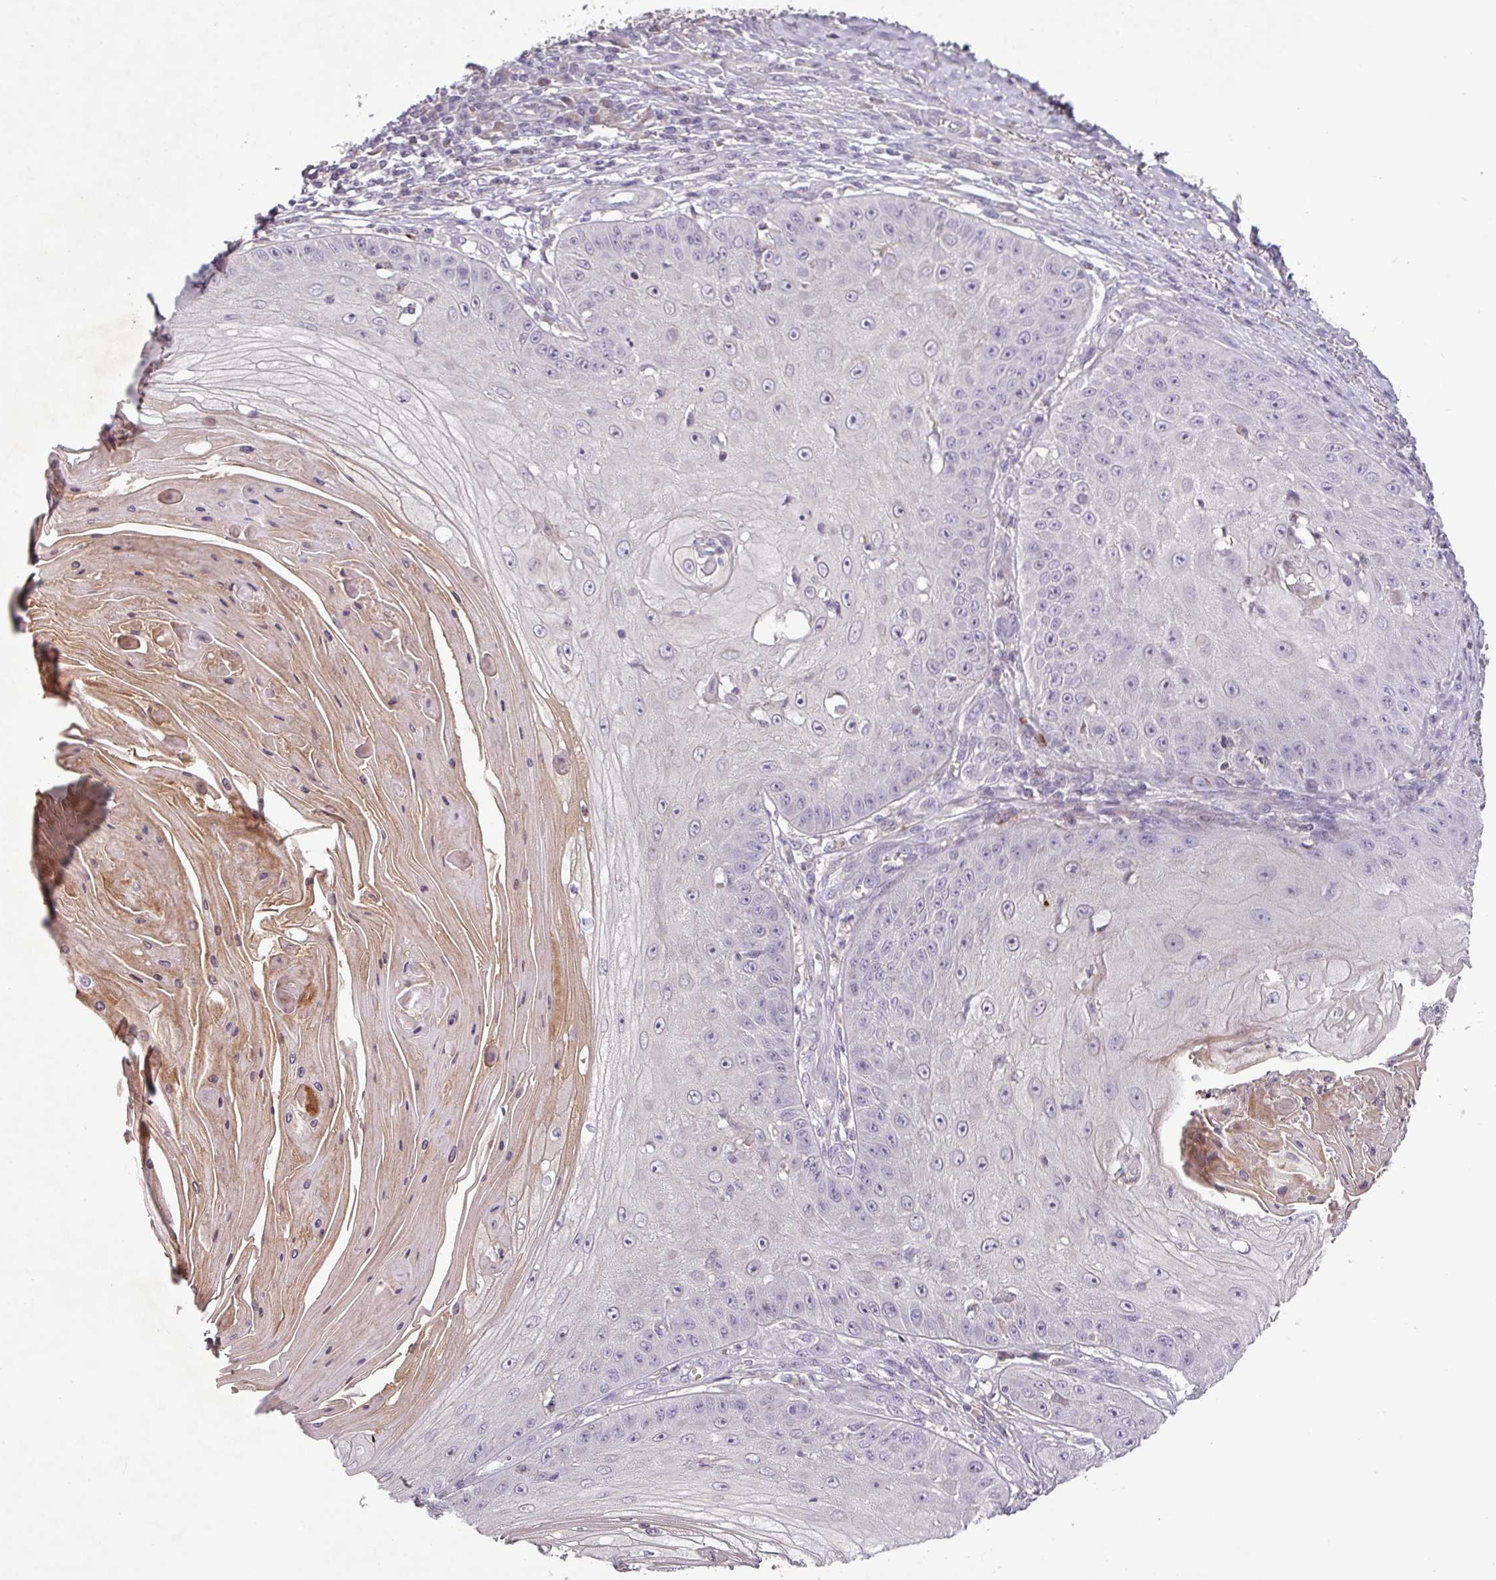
{"staining": {"intensity": "negative", "quantity": "none", "location": "none"}, "tissue": "skin cancer", "cell_type": "Tumor cells", "image_type": "cancer", "snomed": [{"axis": "morphology", "description": "Squamous cell carcinoma, NOS"}, {"axis": "topography", "description": "Skin"}], "caption": "Tumor cells show no significant protein expression in skin squamous cell carcinoma. (DAB immunohistochemistry (IHC), high magnification).", "gene": "SLC5A10", "patient": {"sex": "male", "age": 70}}